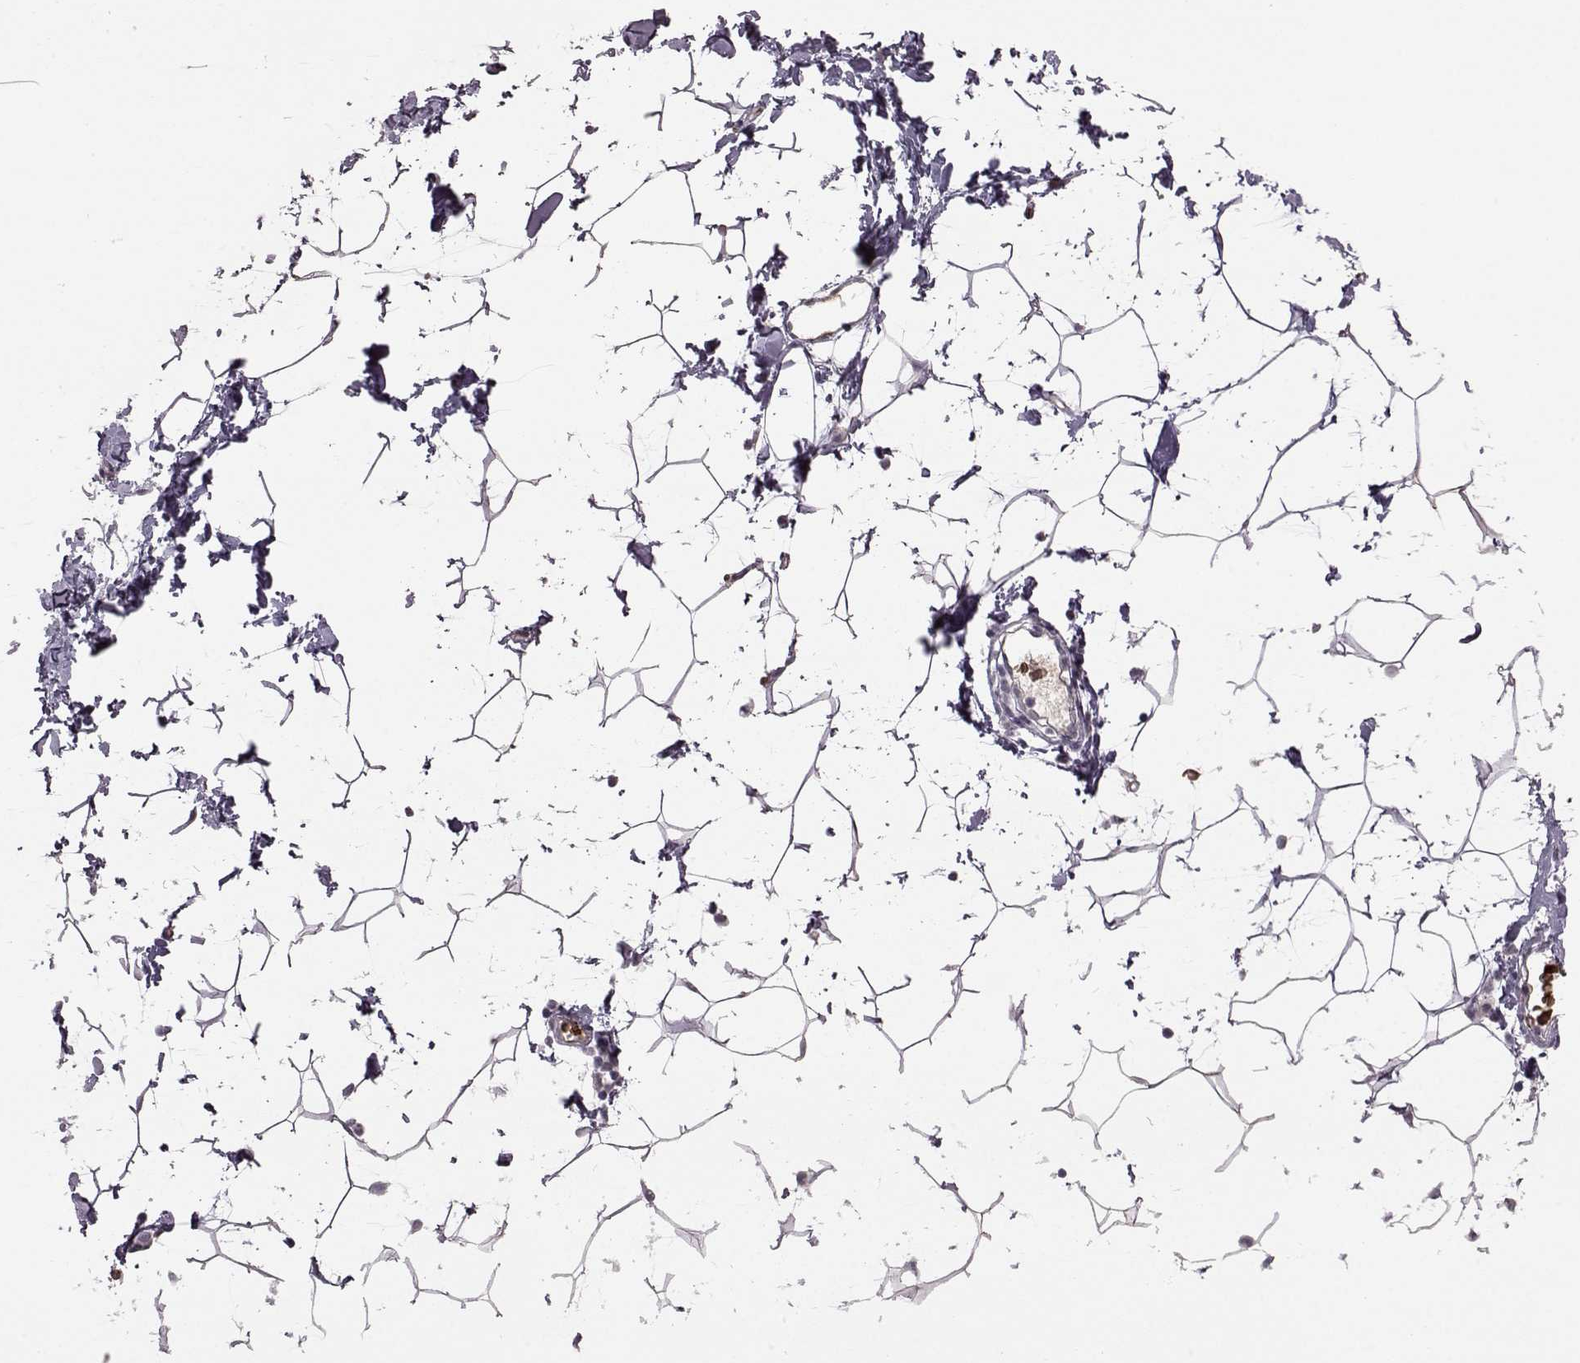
{"staining": {"intensity": "negative", "quantity": "none", "location": "none"}, "tissue": "breast", "cell_type": "Adipocytes", "image_type": "normal", "snomed": [{"axis": "morphology", "description": "Normal tissue, NOS"}, {"axis": "topography", "description": "Breast"}], "caption": "Immunohistochemistry (IHC) of unremarkable human breast shows no positivity in adipocytes.", "gene": "PROP1", "patient": {"sex": "female", "age": 32}}